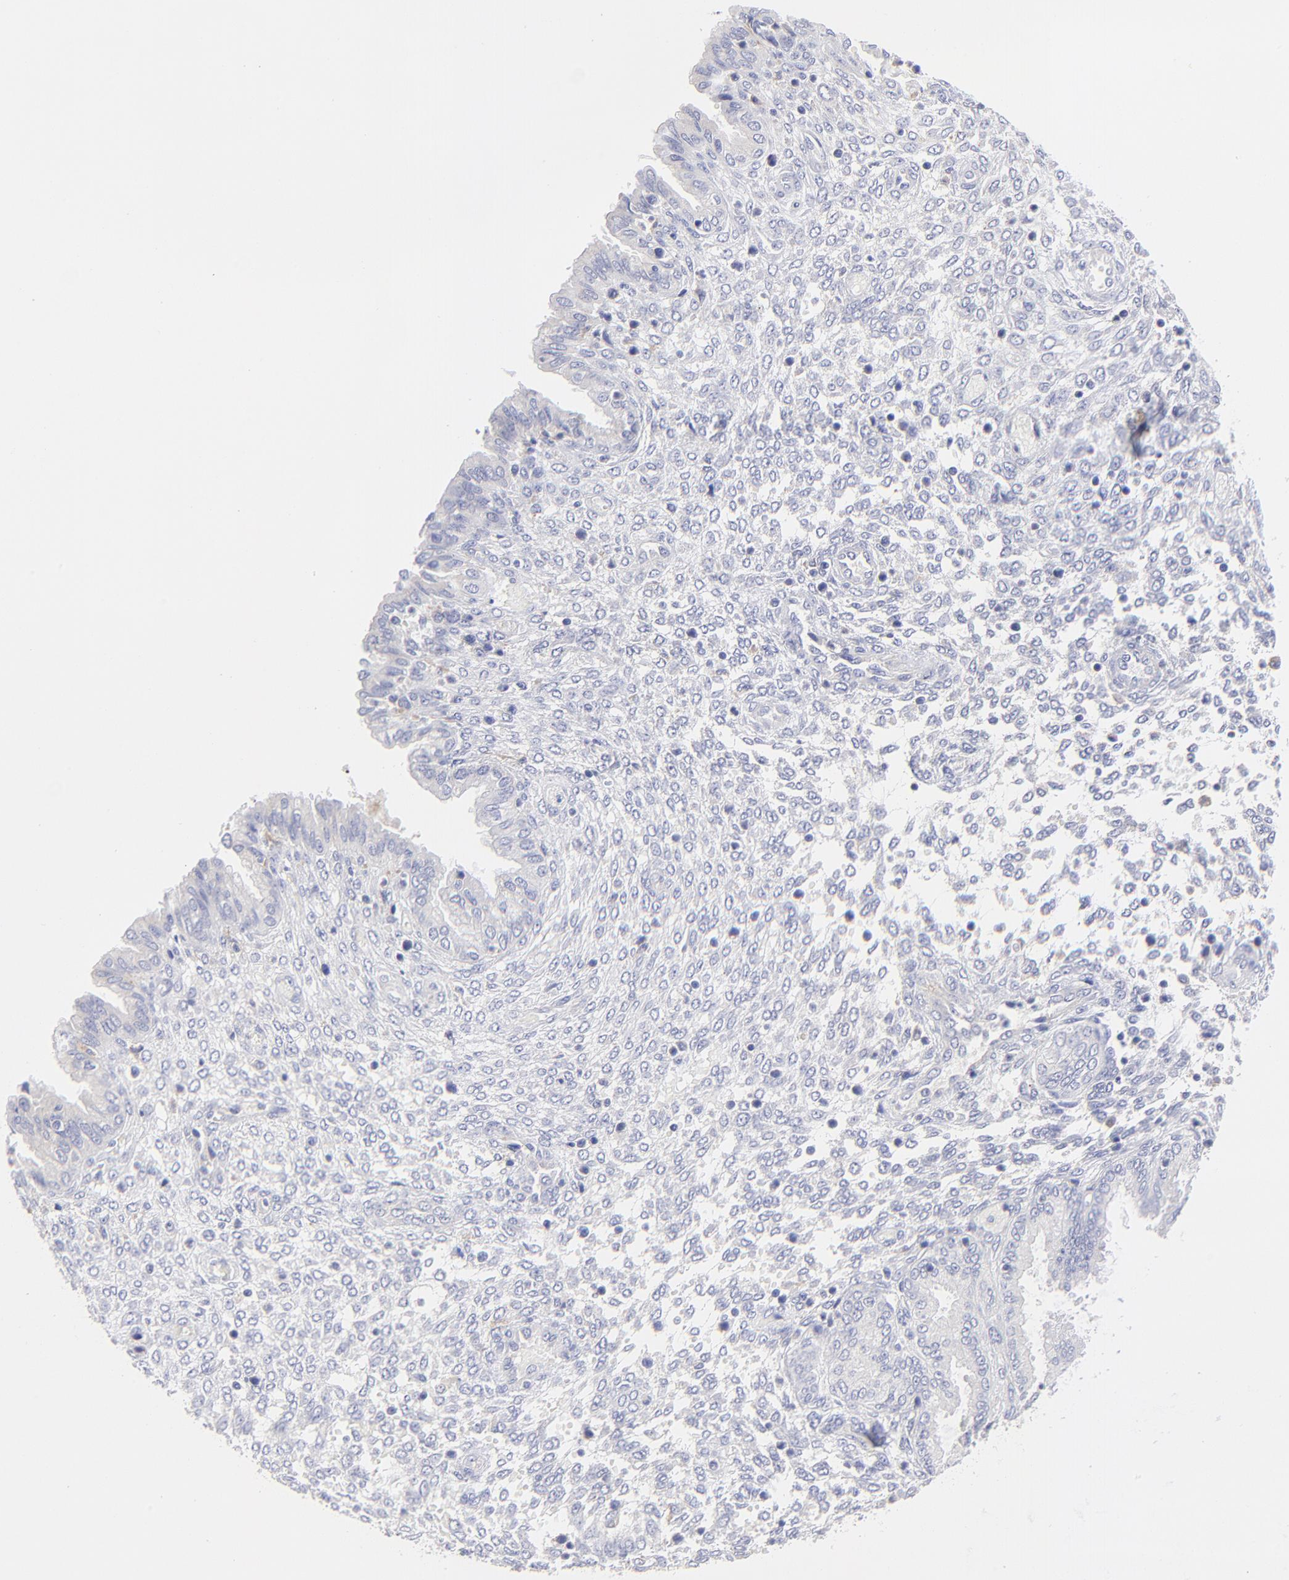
{"staining": {"intensity": "negative", "quantity": "none", "location": "none"}, "tissue": "endometrium", "cell_type": "Cells in endometrial stroma", "image_type": "normal", "snomed": [{"axis": "morphology", "description": "Normal tissue, NOS"}, {"axis": "topography", "description": "Endometrium"}], "caption": "Immunohistochemical staining of unremarkable human endometrium reveals no significant staining in cells in endometrial stroma. (Stains: DAB immunohistochemistry with hematoxylin counter stain, Microscopy: brightfield microscopy at high magnification).", "gene": "LHFPL1", "patient": {"sex": "female", "age": 33}}